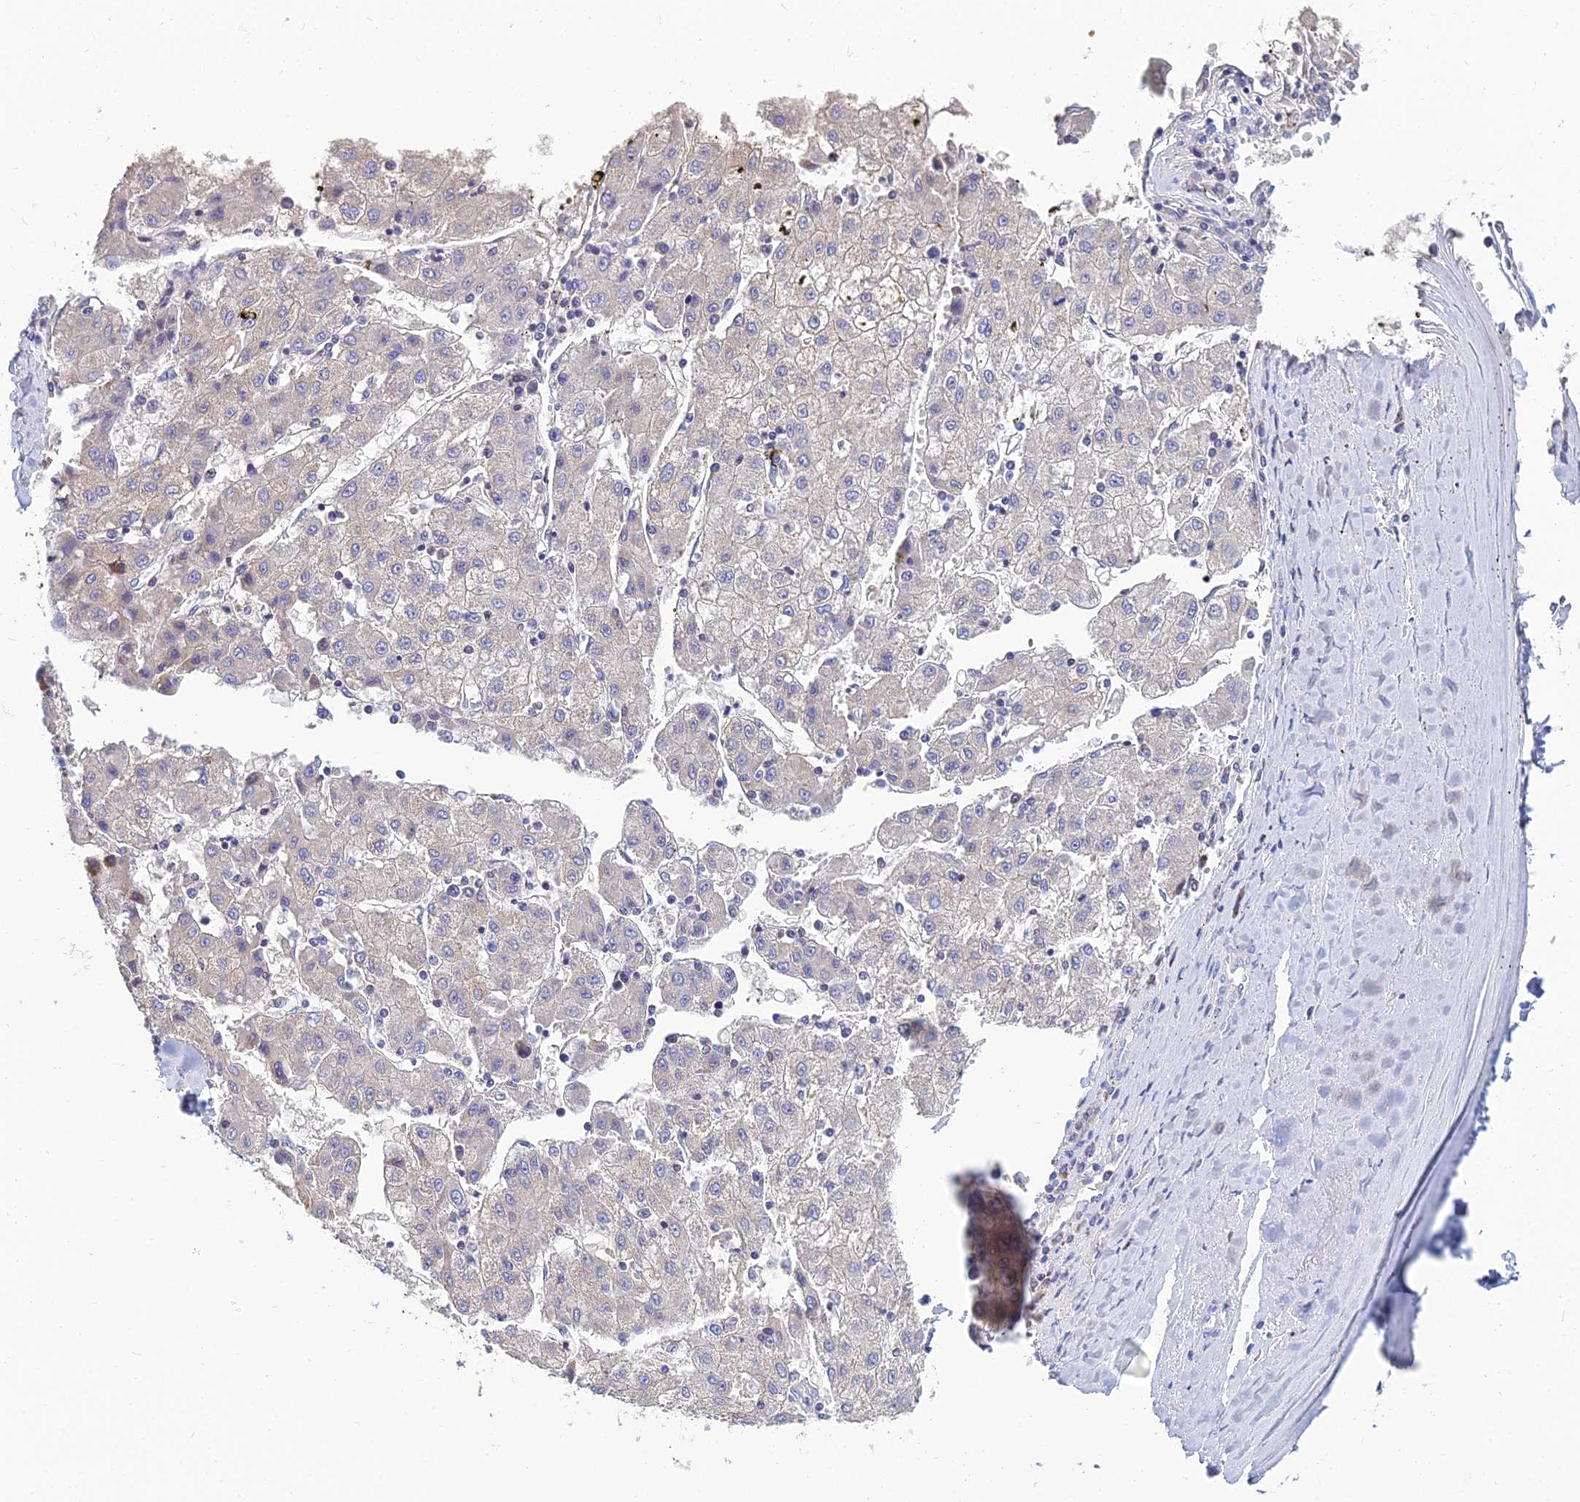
{"staining": {"intensity": "negative", "quantity": "none", "location": "none"}, "tissue": "liver cancer", "cell_type": "Tumor cells", "image_type": "cancer", "snomed": [{"axis": "morphology", "description": "Carcinoma, Hepatocellular, NOS"}, {"axis": "topography", "description": "Liver"}], "caption": "Liver cancer (hepatocellular carcinoma) was stained to show a protein in brown. There is no significant expression in tumor cells.", "gene": "NPY", "patient": {"sex": "male", "age": 72}}